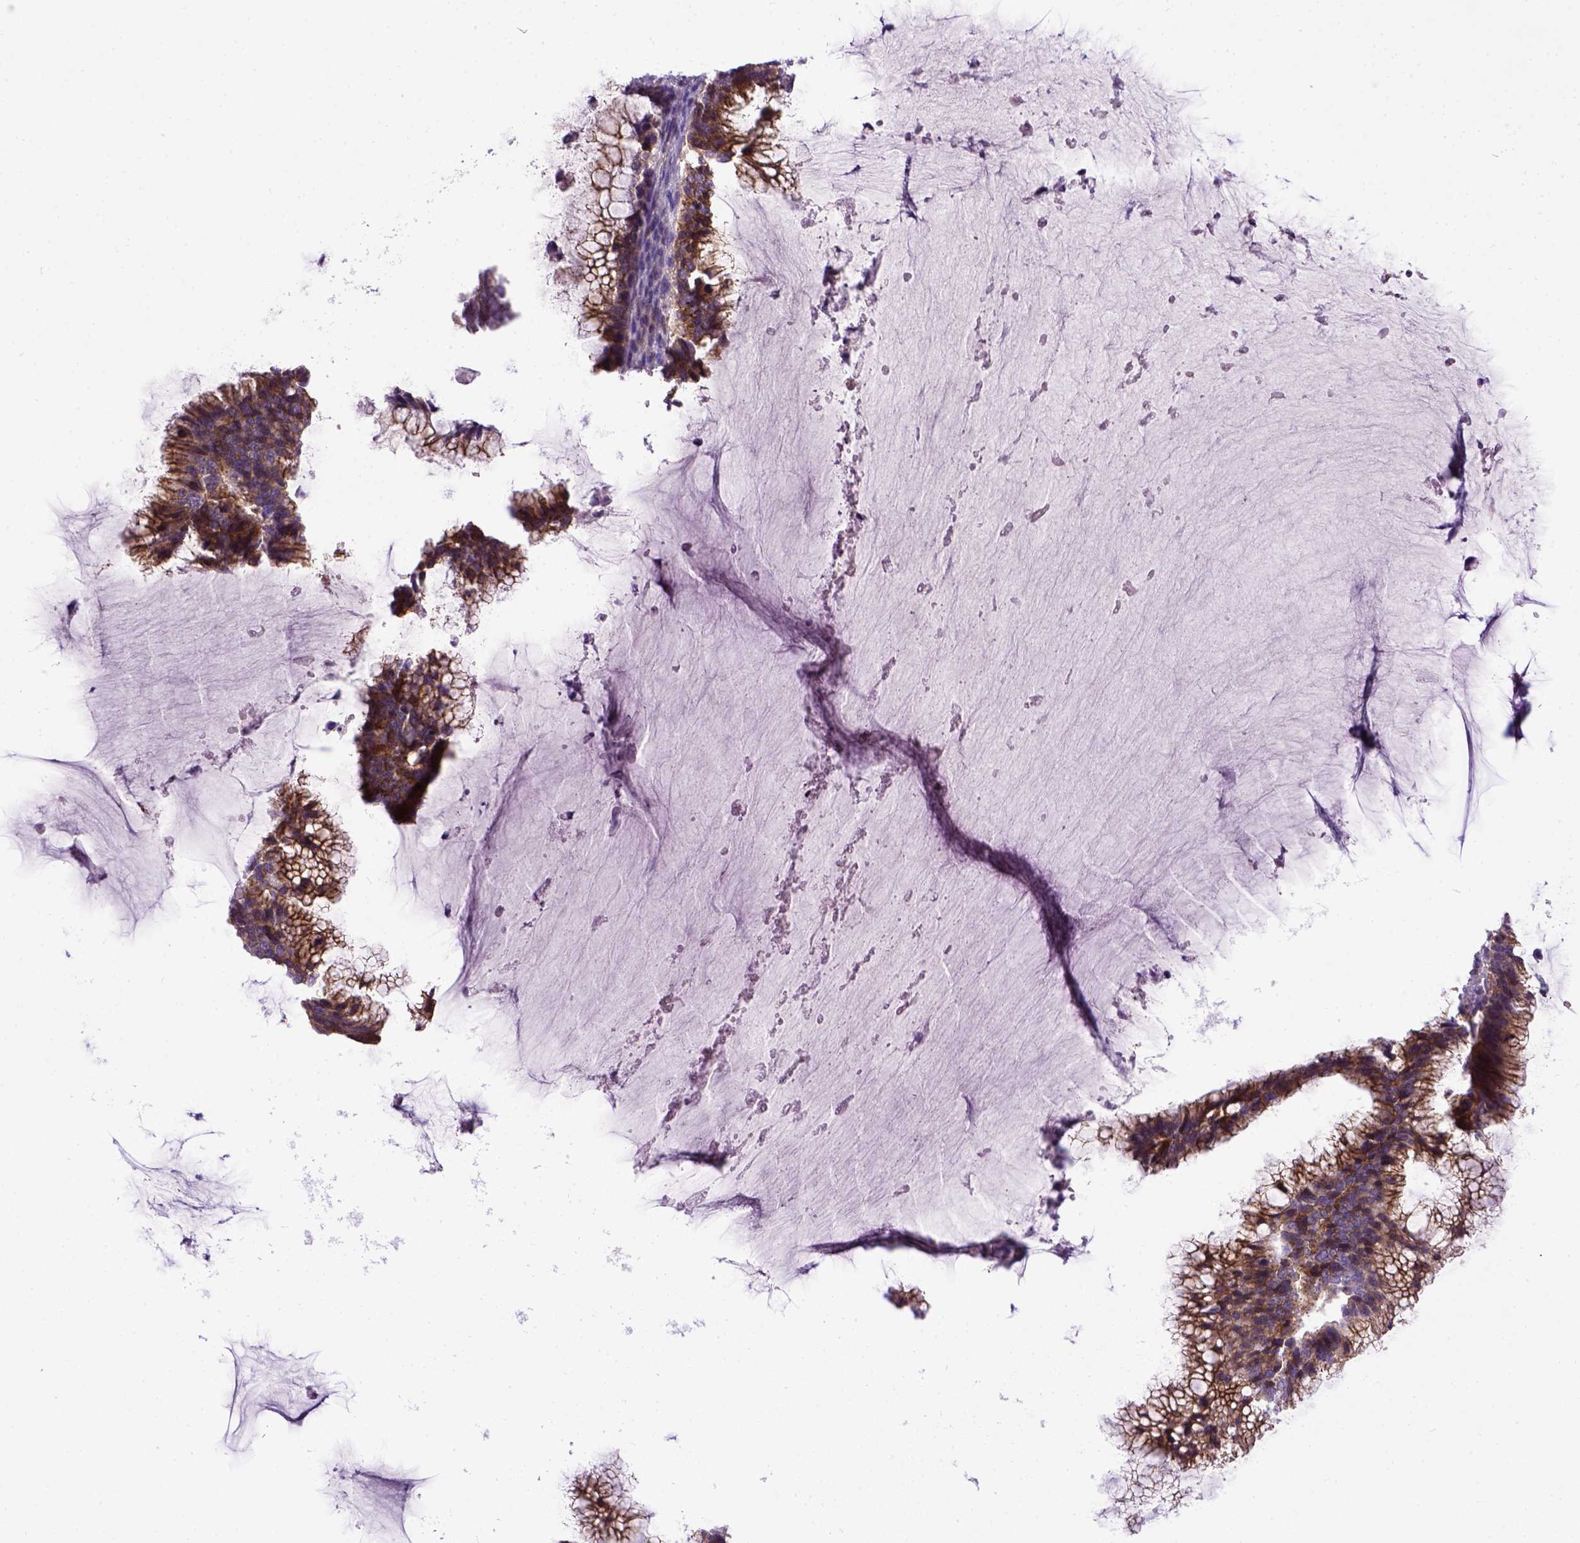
{"staining": {"intensity": "strong", "quantity": ">75%", "location": "cytoplasmic/membranous"}, "tissue": "ovarian cancer", "cell_type": "Tumor cells", "image_type": "cancer", "snomed": [{"axis": "morphology", "description": "Cystadenocarcinoma, mucinous, NOS"}, {"axis": "topography", "description": "Ovary"}], "caption": "A histopathology image of ovarian cancer (mucinous cystadenocarcinoma) stained for a protein exhibits strong cytoplasmic/membranous brown staining in tumor cells.", "gene": "CDH1", "patient": {"sex": "female", "age": 38}}